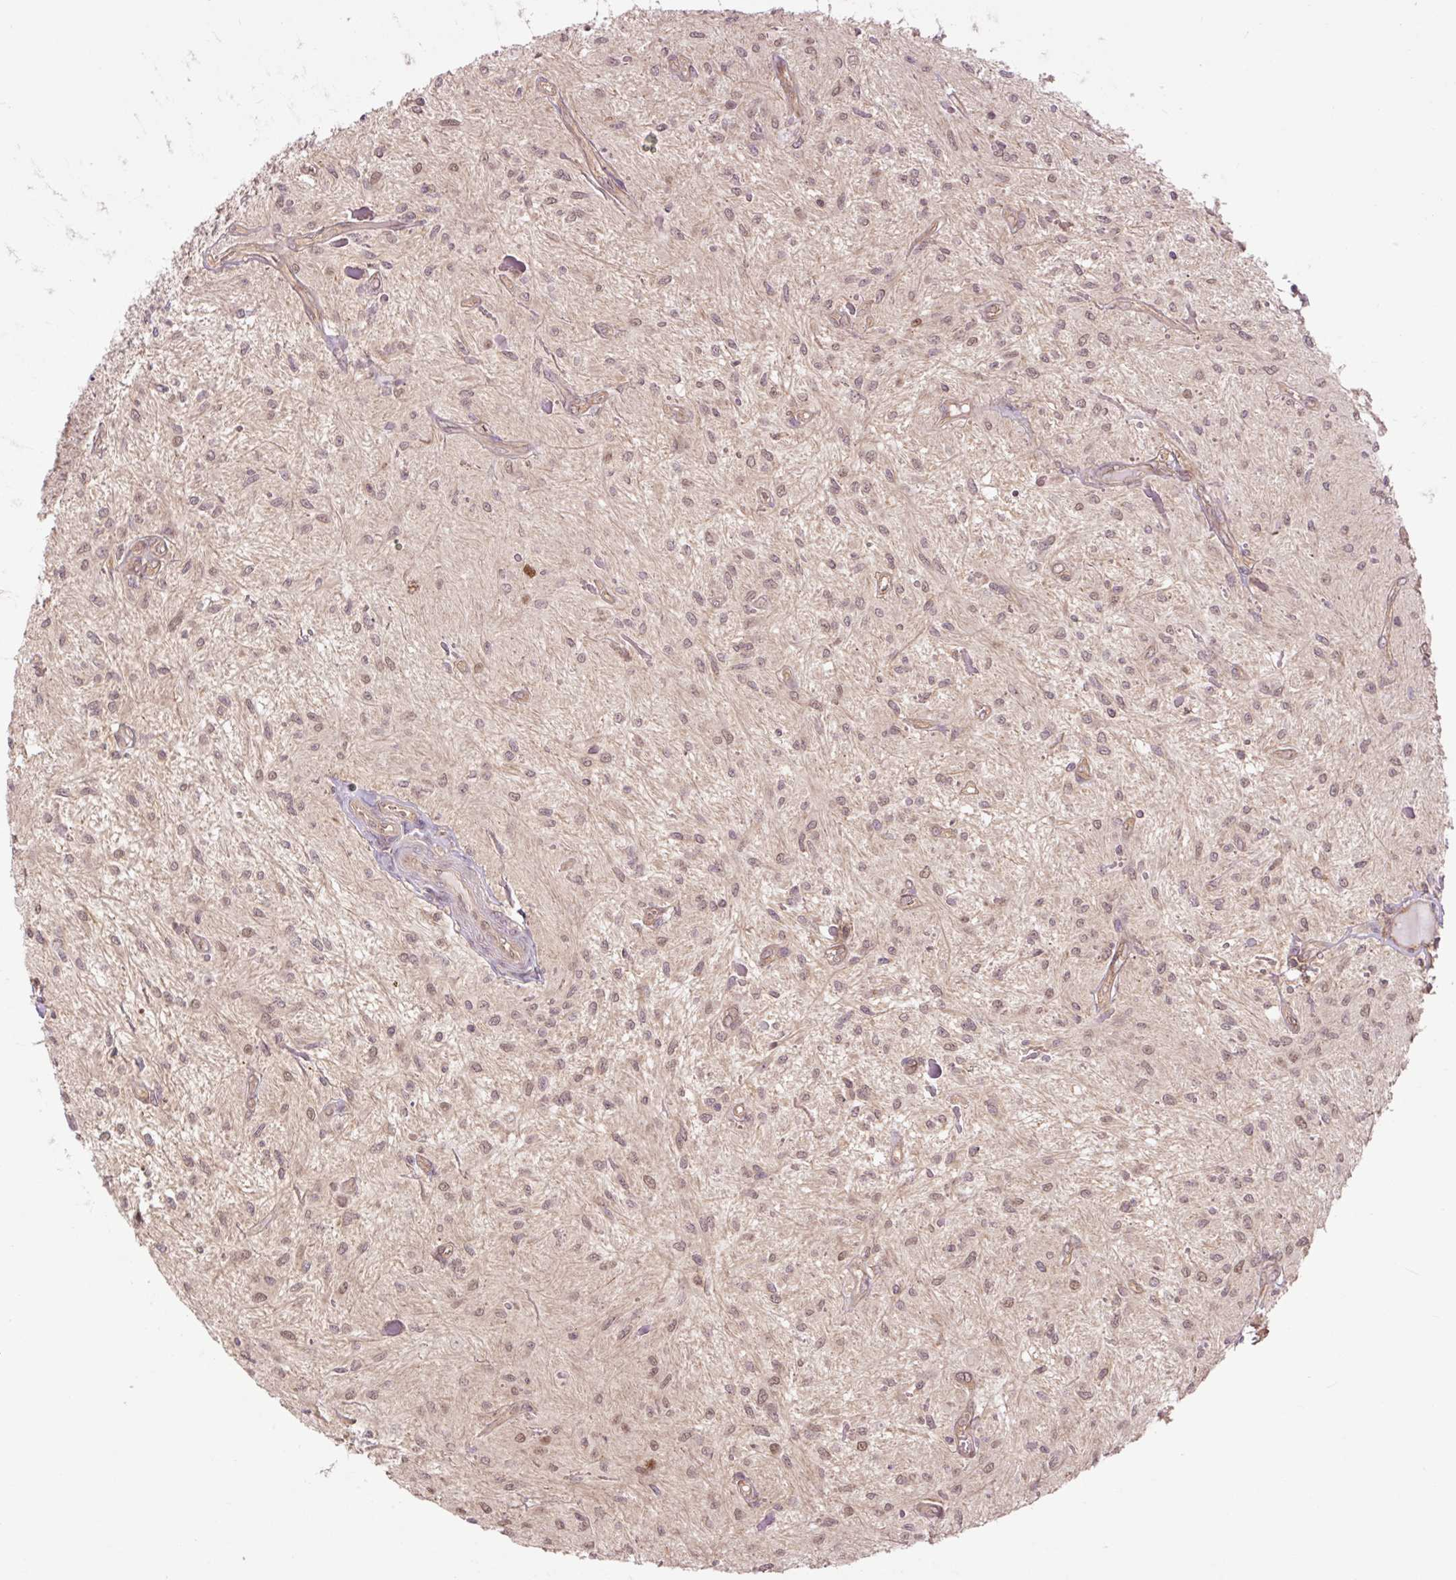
{"staining": {"intensity": "moderate", "quantity": ">75%", "location": "nuclear"}, "tissue": "glioma", "cell_type": "Tumor cells", "image_type": "cancer", "snomed": [{"axis": "morphology", "description": "Glioma, malignant, Low grade"}, {"axis": "topography", "description": "Cerebellum"}], "caption": "This photomicrograph demonstrates immunohistochemistry staining of human low-grade glioma (malignant), with medium moderate nuclear expression in approximately >75% of tumor cells.", "gene": "TPT1", "patient": {"sex": "female", "age": 14}}